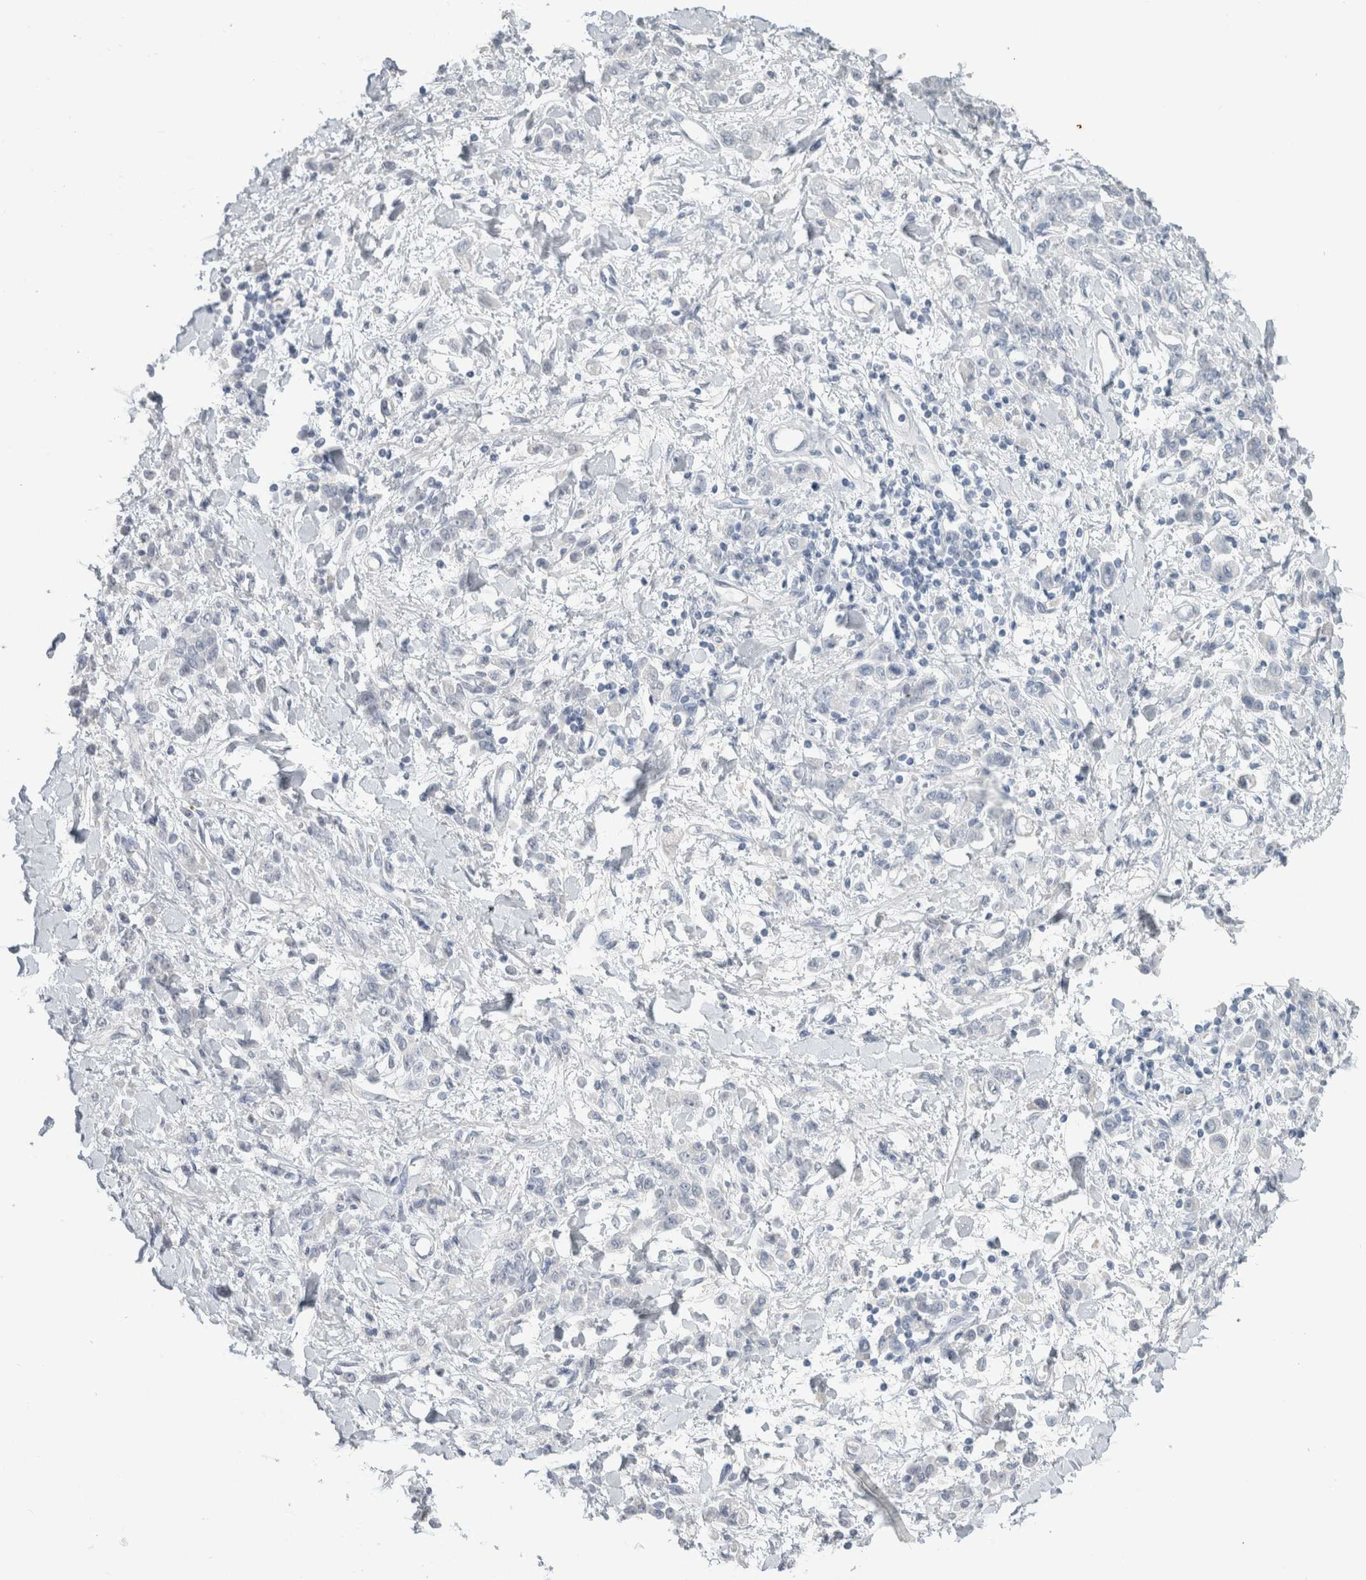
{"staining": {"intensity": "negative", "quantity": "none", "location": "none"}, "tissue": "stomach cancer", "cell_type": "Tumor cells", "image_type": "cancer", "snomed": [{"axis": "morphology", "description": "Normal tissue, NOS"}, {"axis": "morphology", "description": "Adenocarcinoma, NOS"}, {"axis": "topography", "description": "Stomach"}], "caption": "IHC micrograph of human stomach cancer stained for a protein (brown), which displays no expression in tumor cells.", "gene": "SLC6A1", "patient": {"sex": "male", "age": 82}}